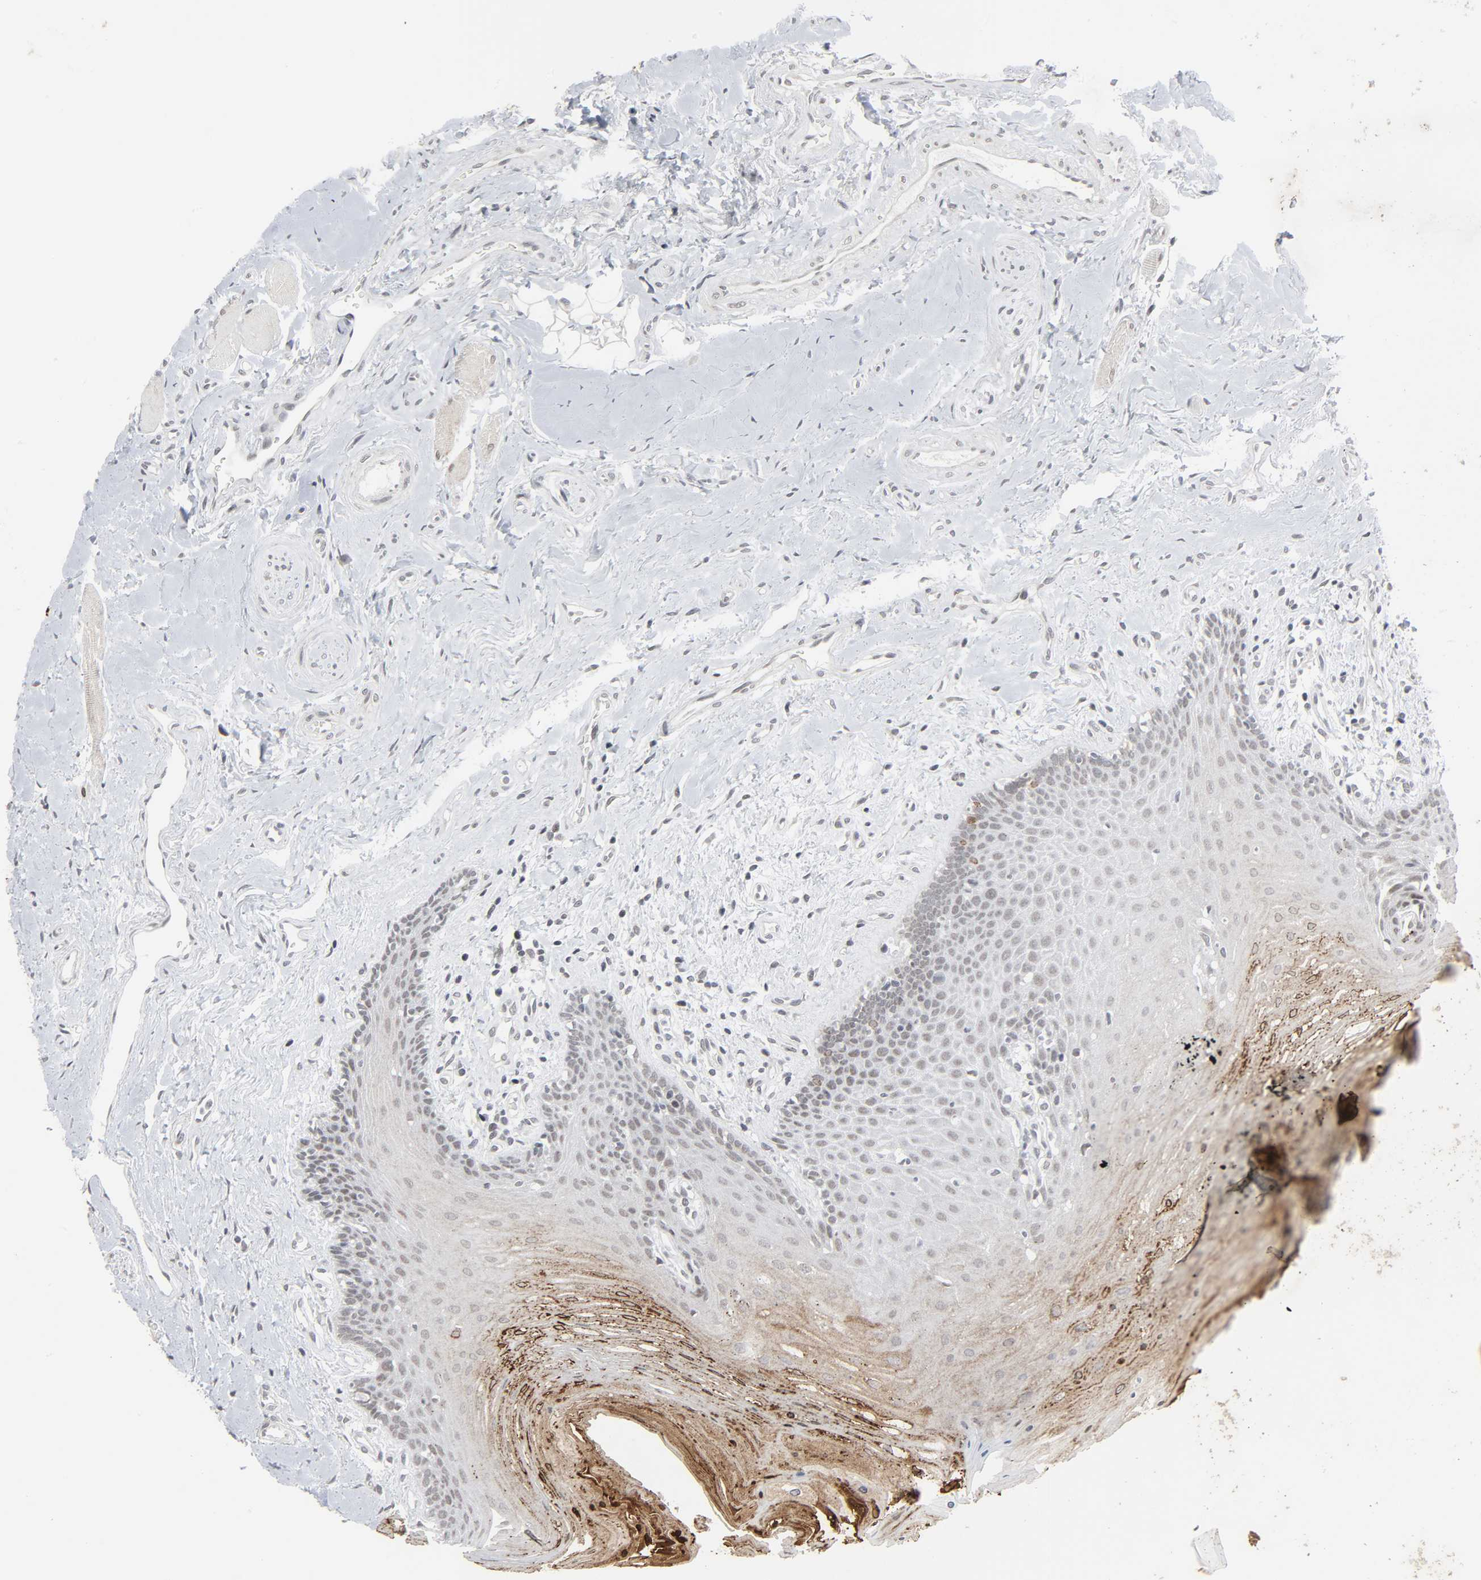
{"staining": {"intensity": "strong", "quantity": "<25%", "location": "cytoplasmic/membranous"}, "tissue": "oral mucosa", "cell_type": "Squamous epithelial cells", "image_type": "normal", "snomed": [{"axis": "morphology", "description": "Normal tissue, NOS"}, {"axis": "topography", "description": "Oral tissue"}], "caption": "Immunohistochemistry (IHC) of normal human oral mucosa exhibits medium levels of strong cytoplasmic/membranous staining in approximately <25% of squamous epithelial cells.", "gene": "MUC1", "patient": {"sex": "male", "age": 62}}